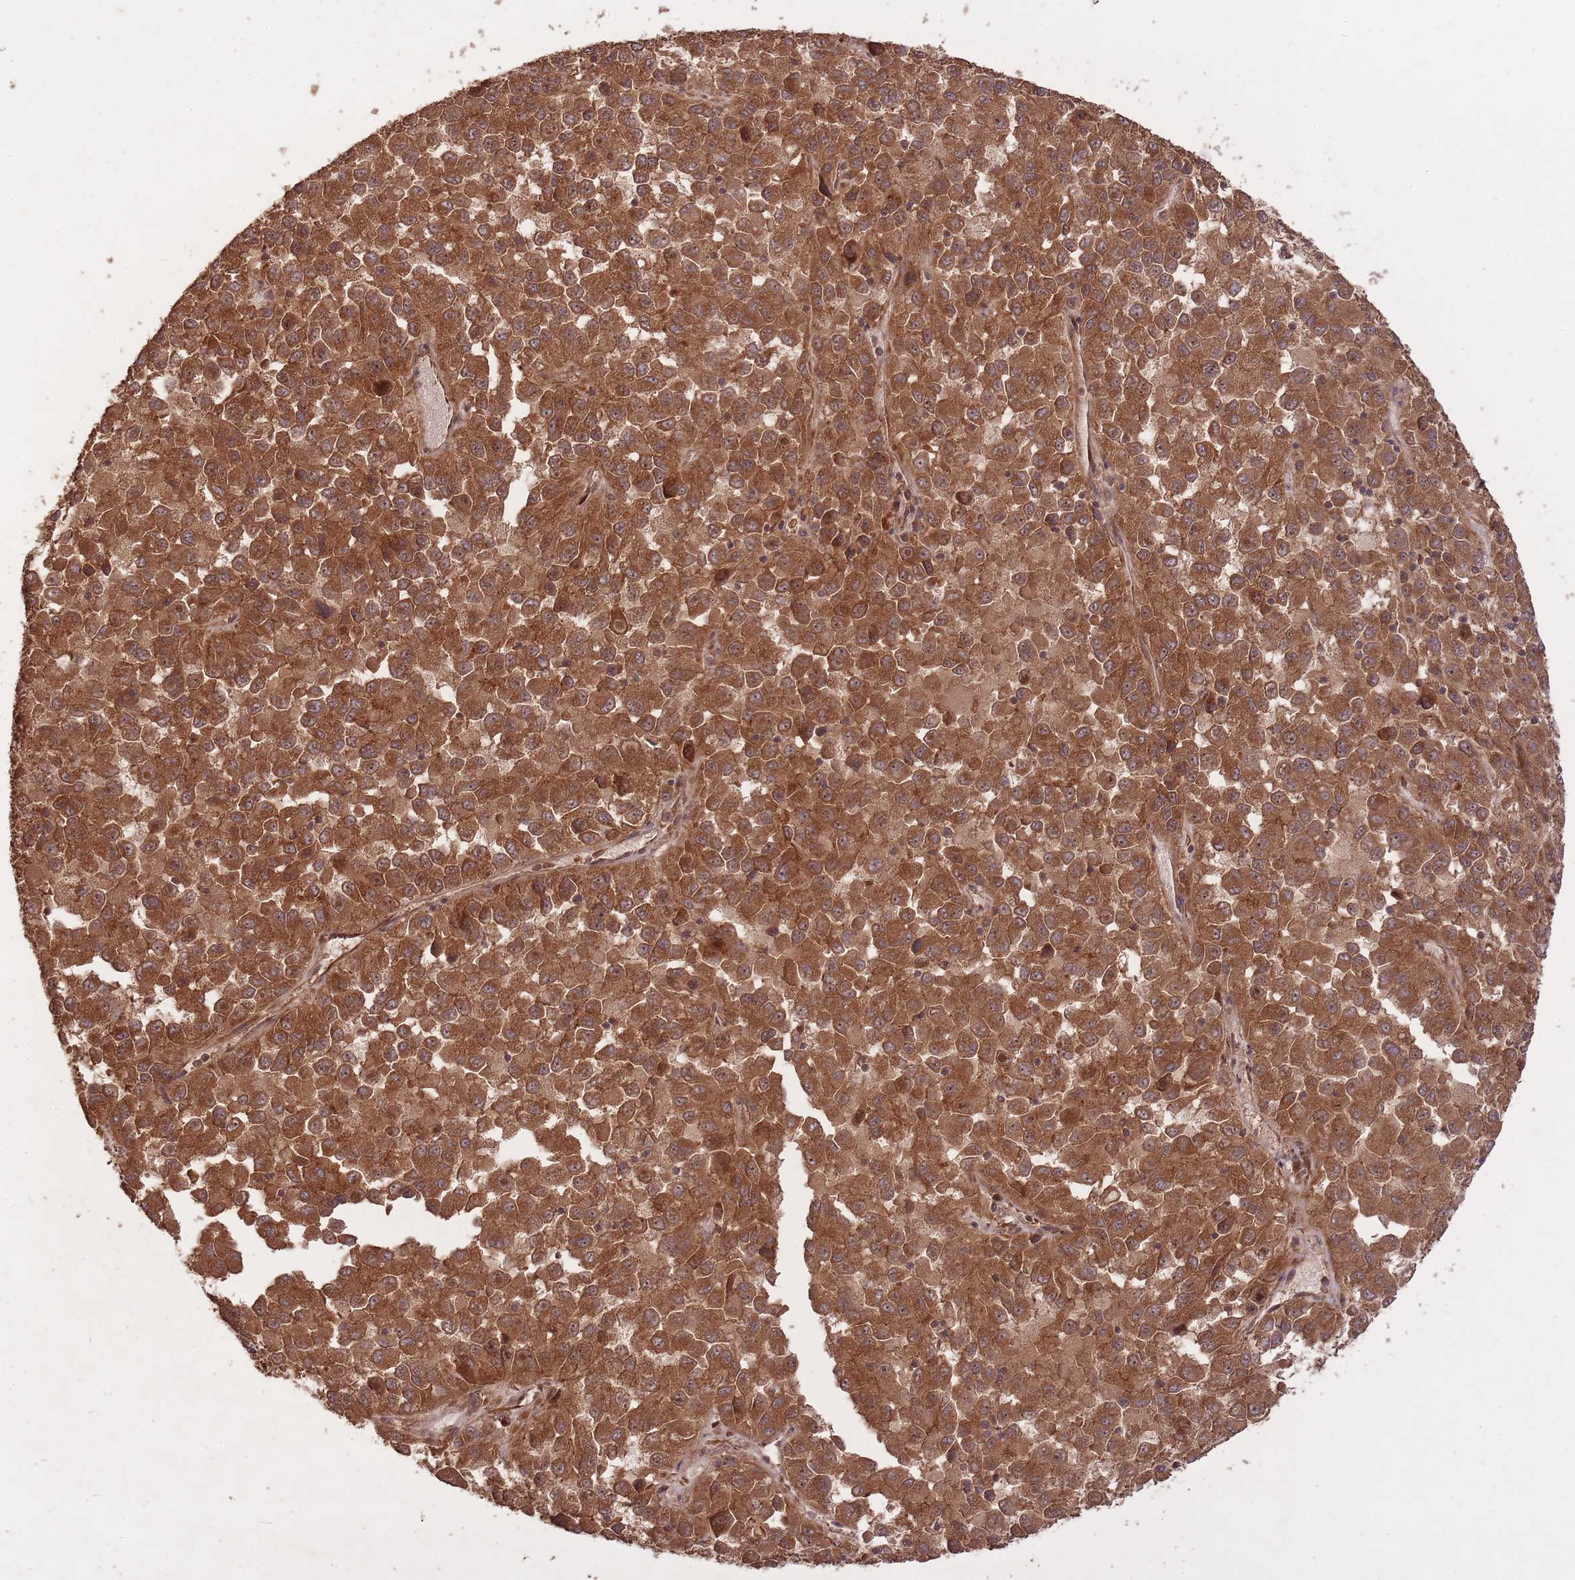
{"staining": {"intensity": "strong", "quantity": ">75%", "location": "cytoplasmic/membranous,nuclear"}, "tissue": "melanoma", "cell_type": "Tumor cells", "image_type": "cancer", "snomed": [{"axis": "morphology", "description": "Malignant melanoma, Metastatic site"}, {"axis": "topography", "description": "Lung"}], "caption": "Malignant melanoma (metastatic site) tissue displays strong cytoplasmic/membranous and nuclear expression in approximately >75% of tumor cells, visualized by immunohistochemistry.", "gene": "ERBB3", "patient": {"sex": "male", "age": 64}}